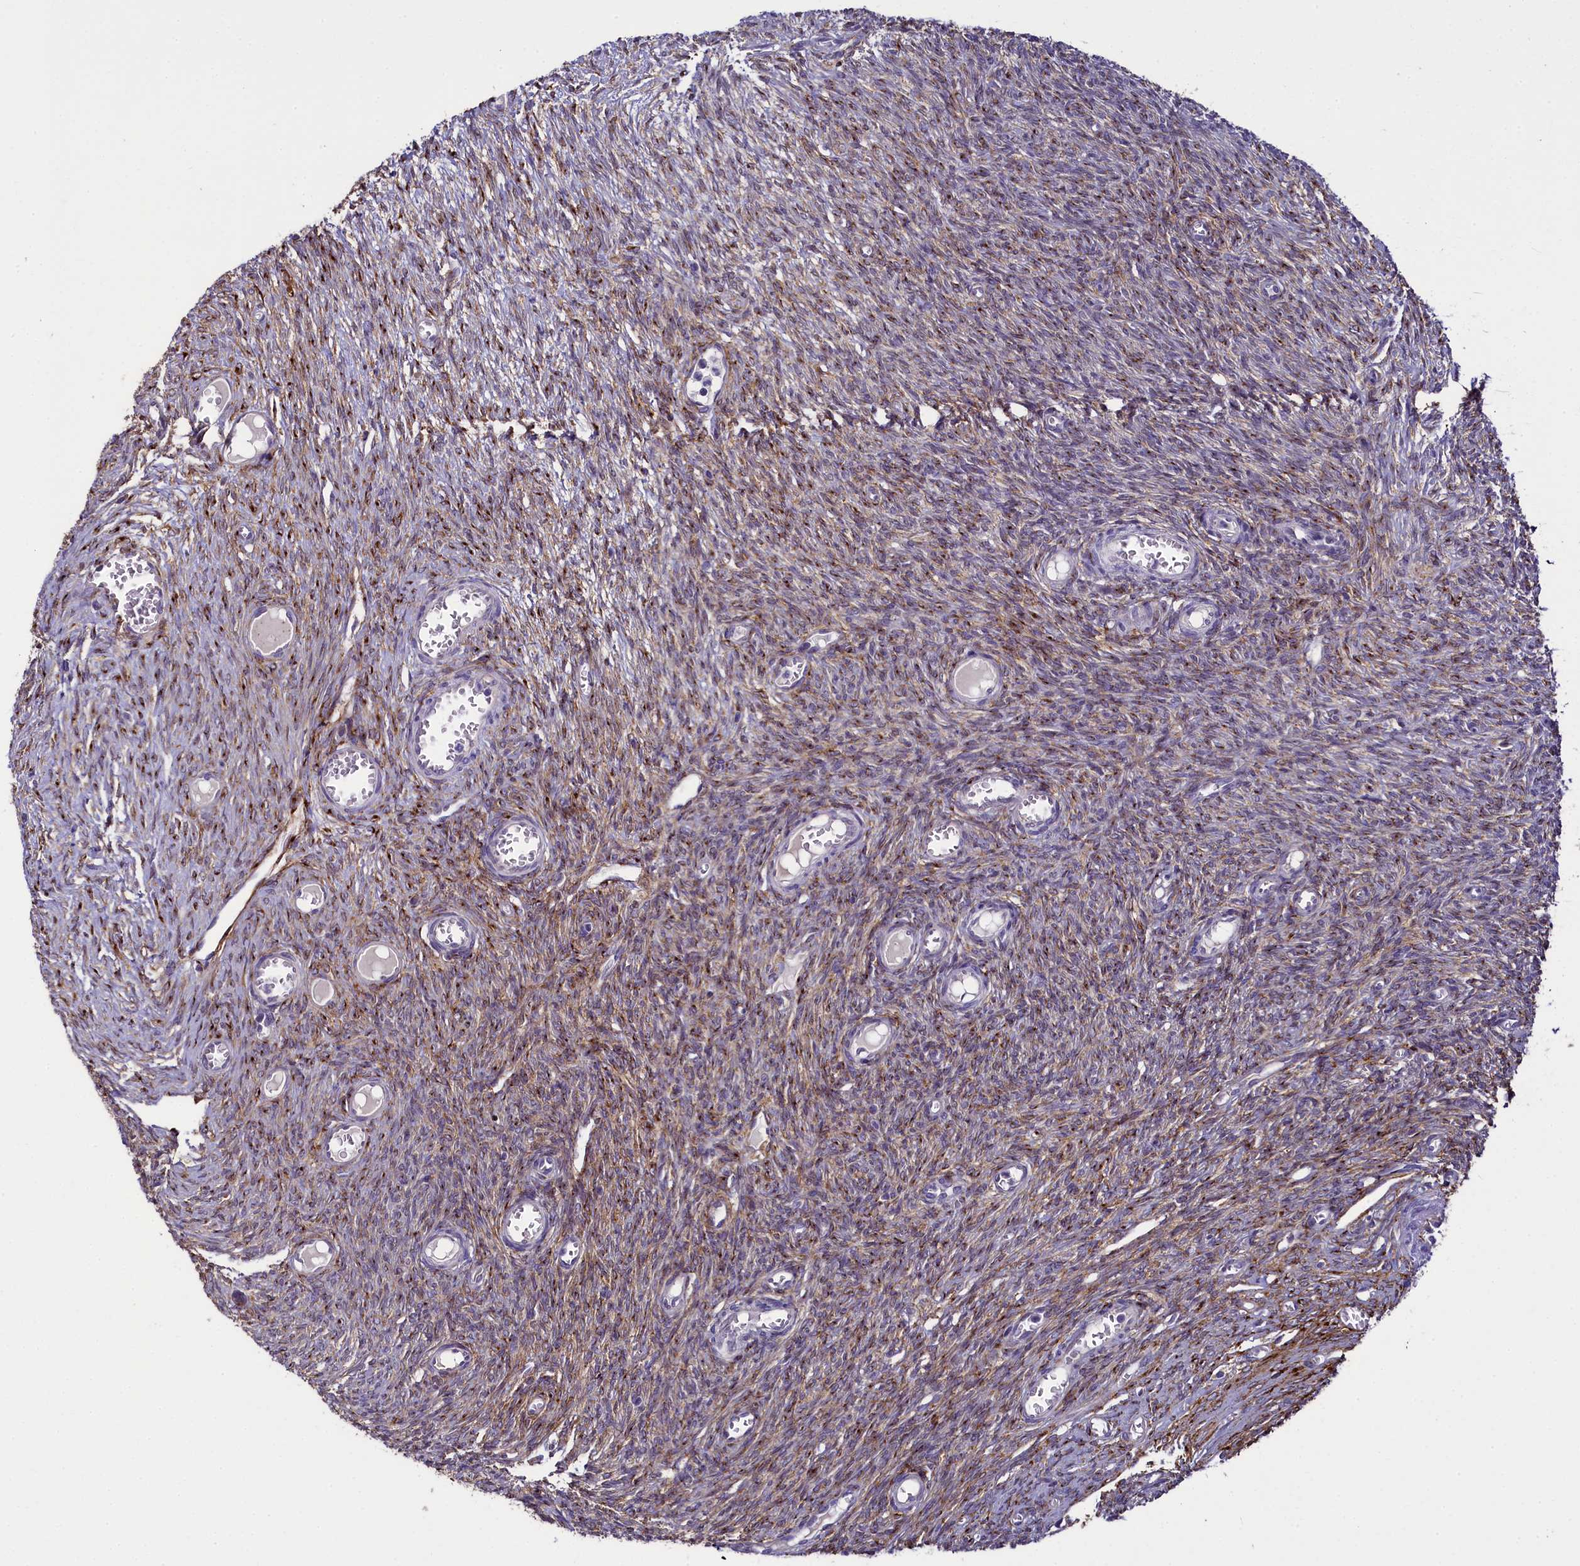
{"staining": {"intensity": "moderate", "quantity": ">75%", "location": "cytoplasmic/membranous"}, "tissue": "ovary", "cell_type": "Follicle cells", "image_type": "normal", "snomed": [{"axis": "morphology", "description": "Normal tissue, NOS"}, {"axis": "topography", "description": "Ovary"}], "caption": "Normal ovary reveals moderate cytoplasmic/membranous expression in approximately >75% of follicle cells, visualized by immunohistochemistry. The staining was performed using DAB, with brown indicating positive protein expression. Nuclei are stained blue with hematoxylin.", "gene": "MRC2", "patient": {"sex": "female", "age": 44}}